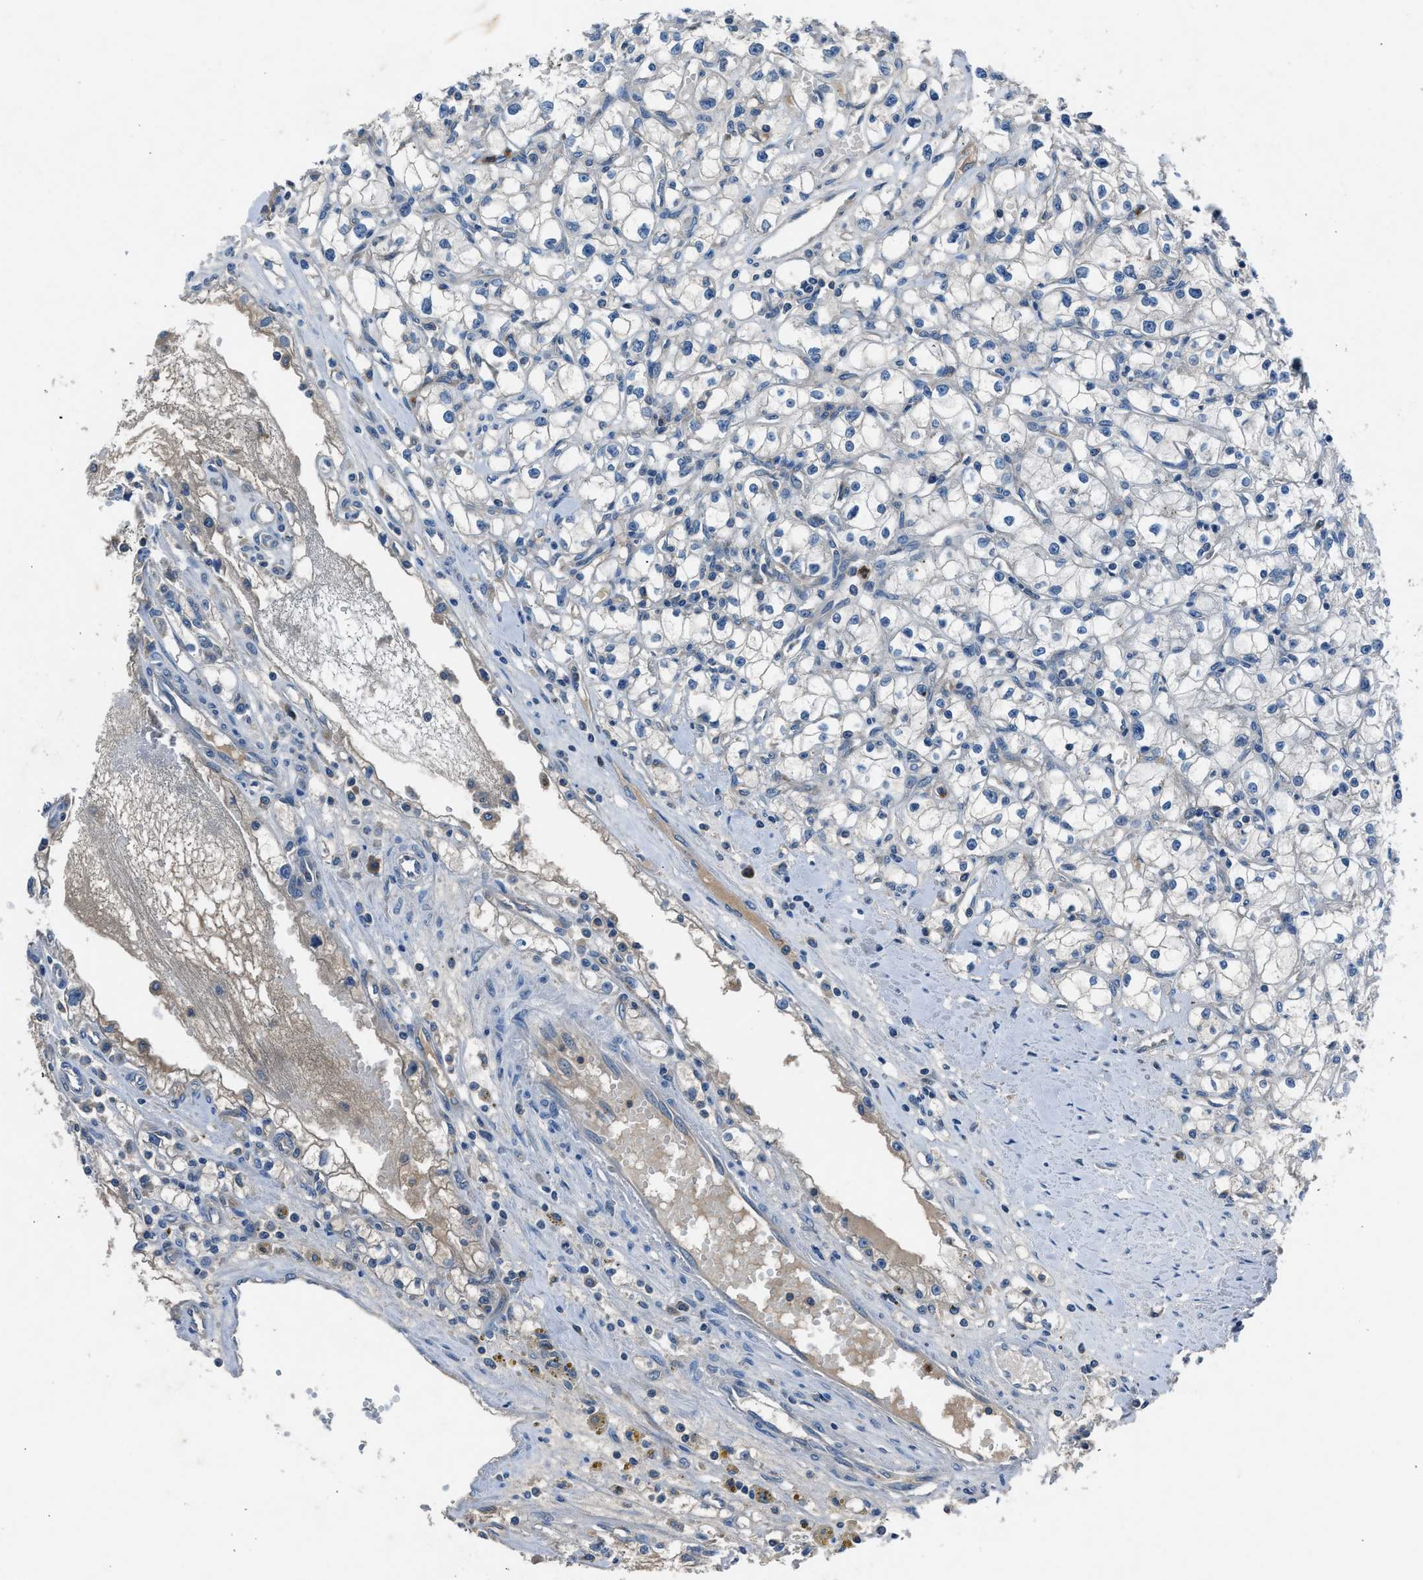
{"staining": {"intensity": "negative", "quantity": "none", "location": "none"}, "tissue": "renal cancer", "cell_type": "Tumor cells", "image_type": "cancer", "snomed": [{"axis": "morphology", "description": "Adenocarcinoma, NOS"}, {"axis": "topography", "description": "Kidney"}], "caption": "This is an immunohistochemistry (IHC) image of renal cancer. There is no staining in tumor cells.", "gene": "BMP1", "patient": {"sex": "male", "age": 56}}